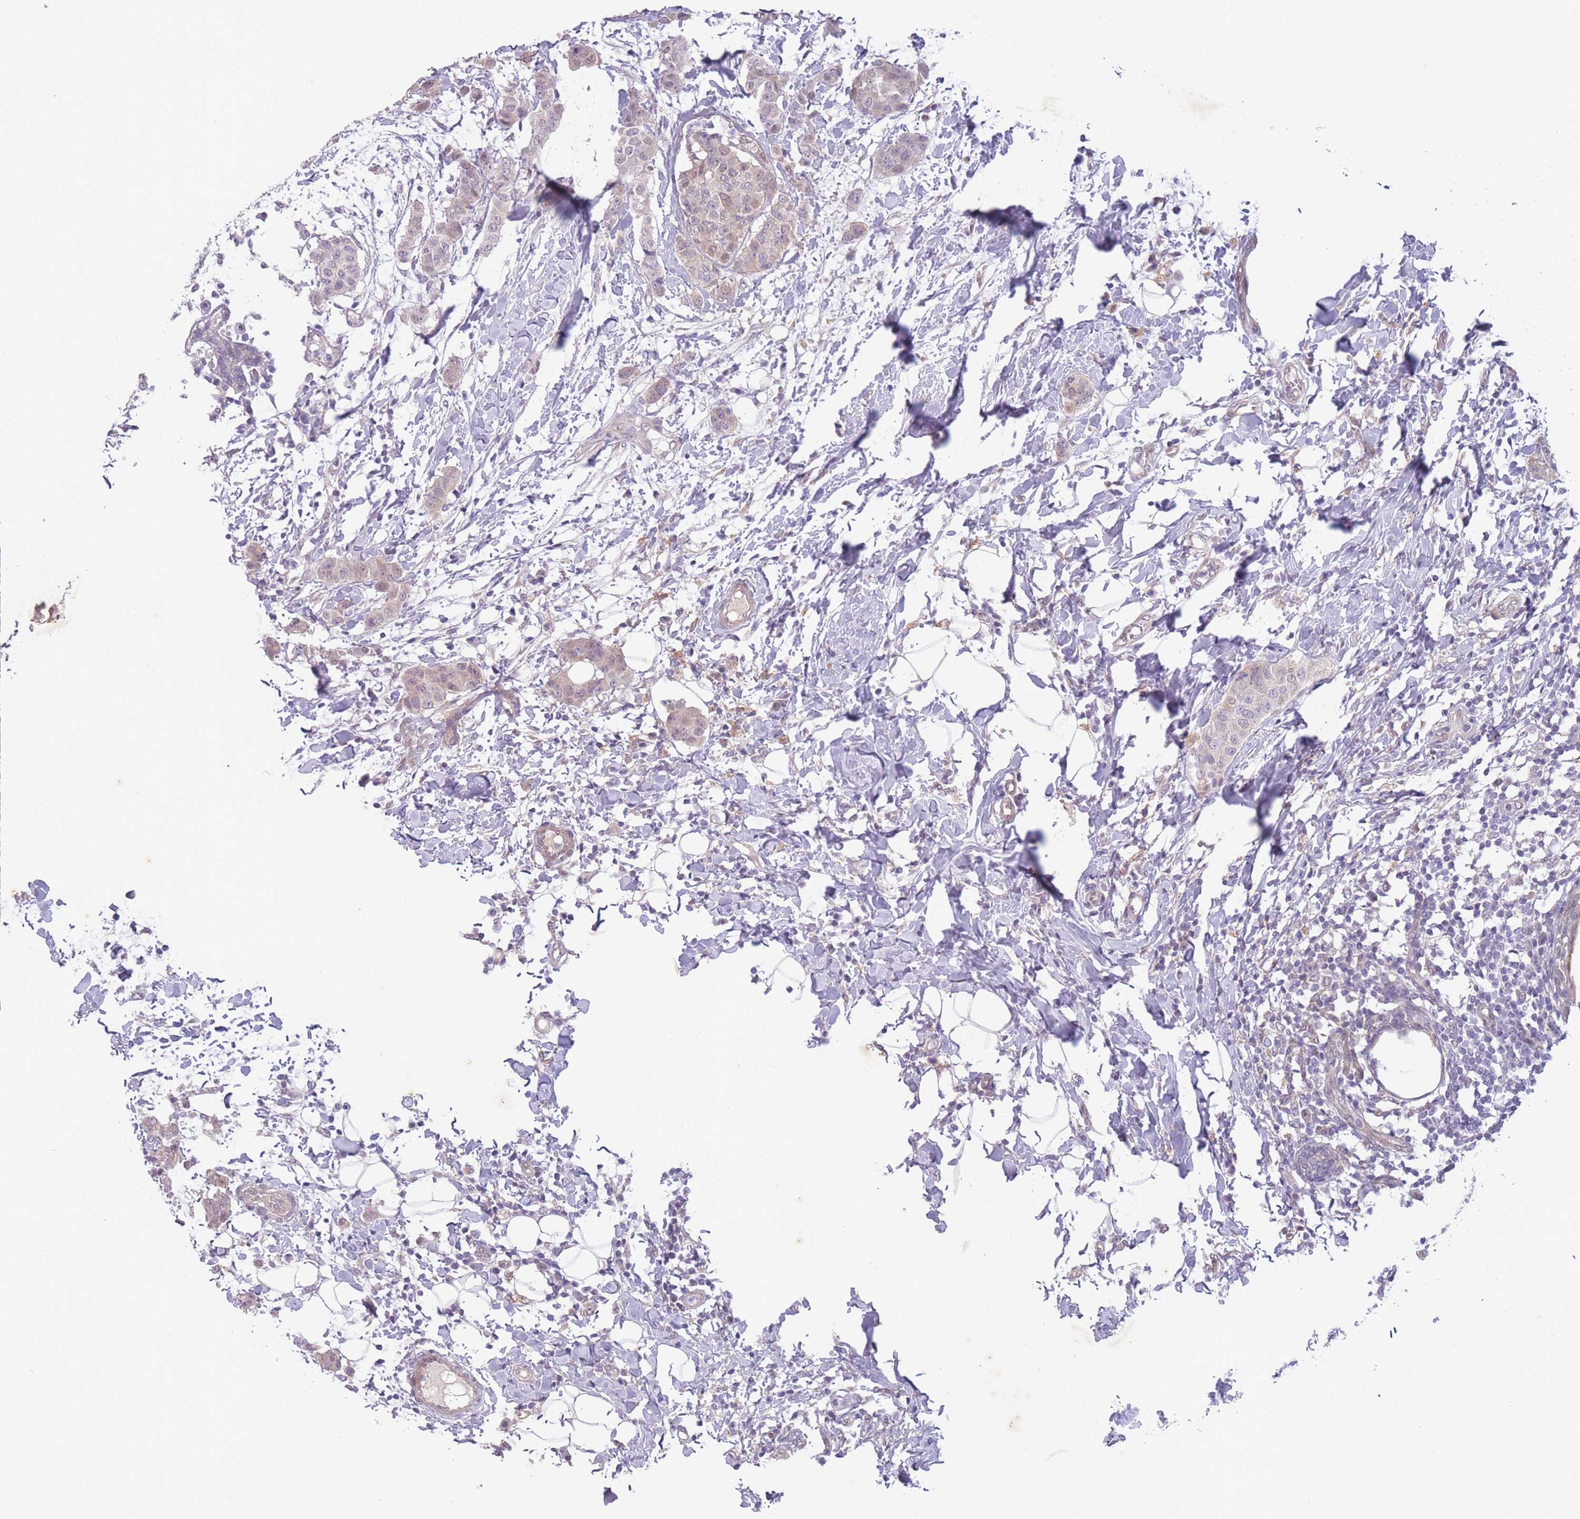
{"staining": {"intensity": "weak", "quantity": ">75%", "location": "cytoplasmic/membranous"}, "tissue": "breast cancer", "cell_type": "Tumor cells", "image_type": "cancer", "snomed": [{"axis": "morphology", "description": "Duct carcinoma"}, {"axis": "topography", "description": "Breast"}], "caption": "DAB immunohistochemical staining of infiltrating ductal carcinoma (breast) demonstrates weak cytoplasmic/membranous protein expression in approximately >75% of tumor cells.", "gene": "ARPIN", "patient": {"sex": "female", "age": 40}}